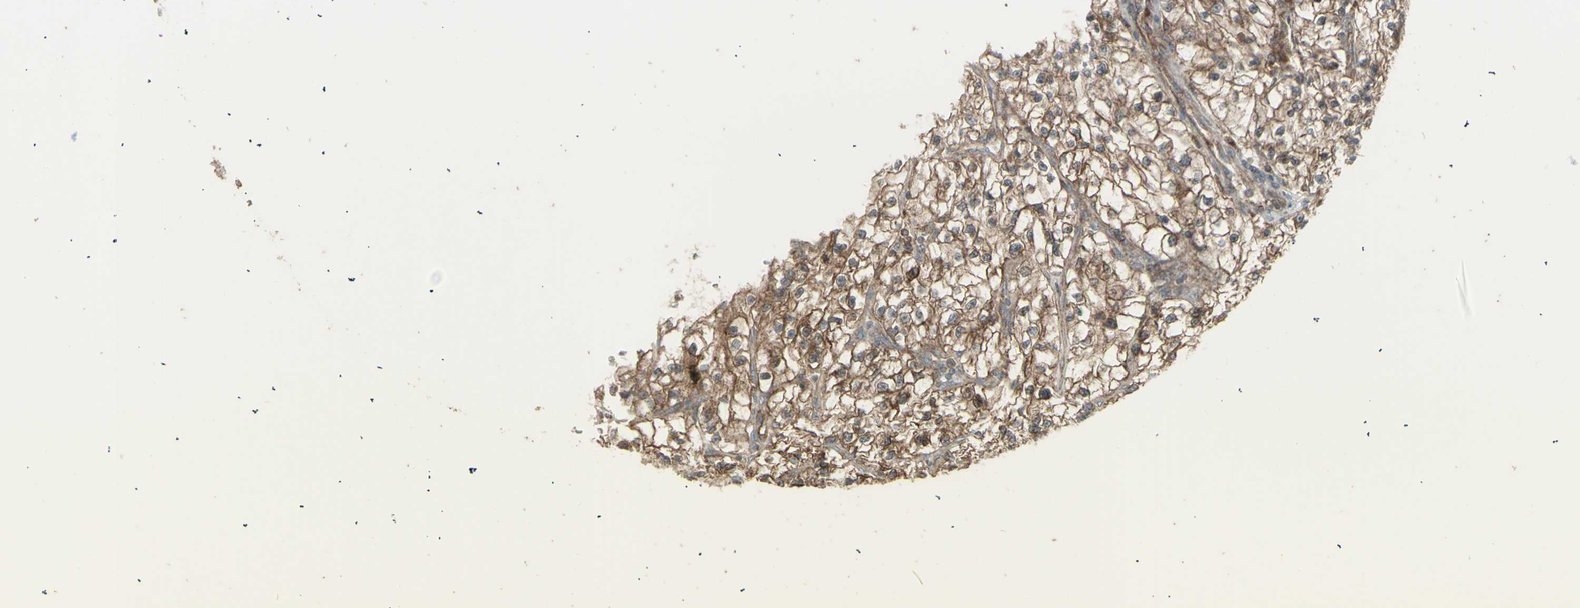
{"staining": {"intensity": "strong", "quantity": ">75%", "location": "cytoplasmic/membranous"}, "tissue": "renal cancer", "cell_type": "Tumor cells", "image_type": "cancer", "snomed": [{"axis": "morphology", "description": "Adenocarcinoma, NOS"}, {"axis": "topography", "description": "Kidney"}], "caption": "Immunohistochemical staining of renal cancer (adenocarcinoma) shows strong cytoplasmic/membranous protein expression in approximately >75% of tumor cells. (Brightfield microscopy of DAB IHC at high magnification).", "gene": "RNASEL", "patient": {"sex": "female", "age": 57}}